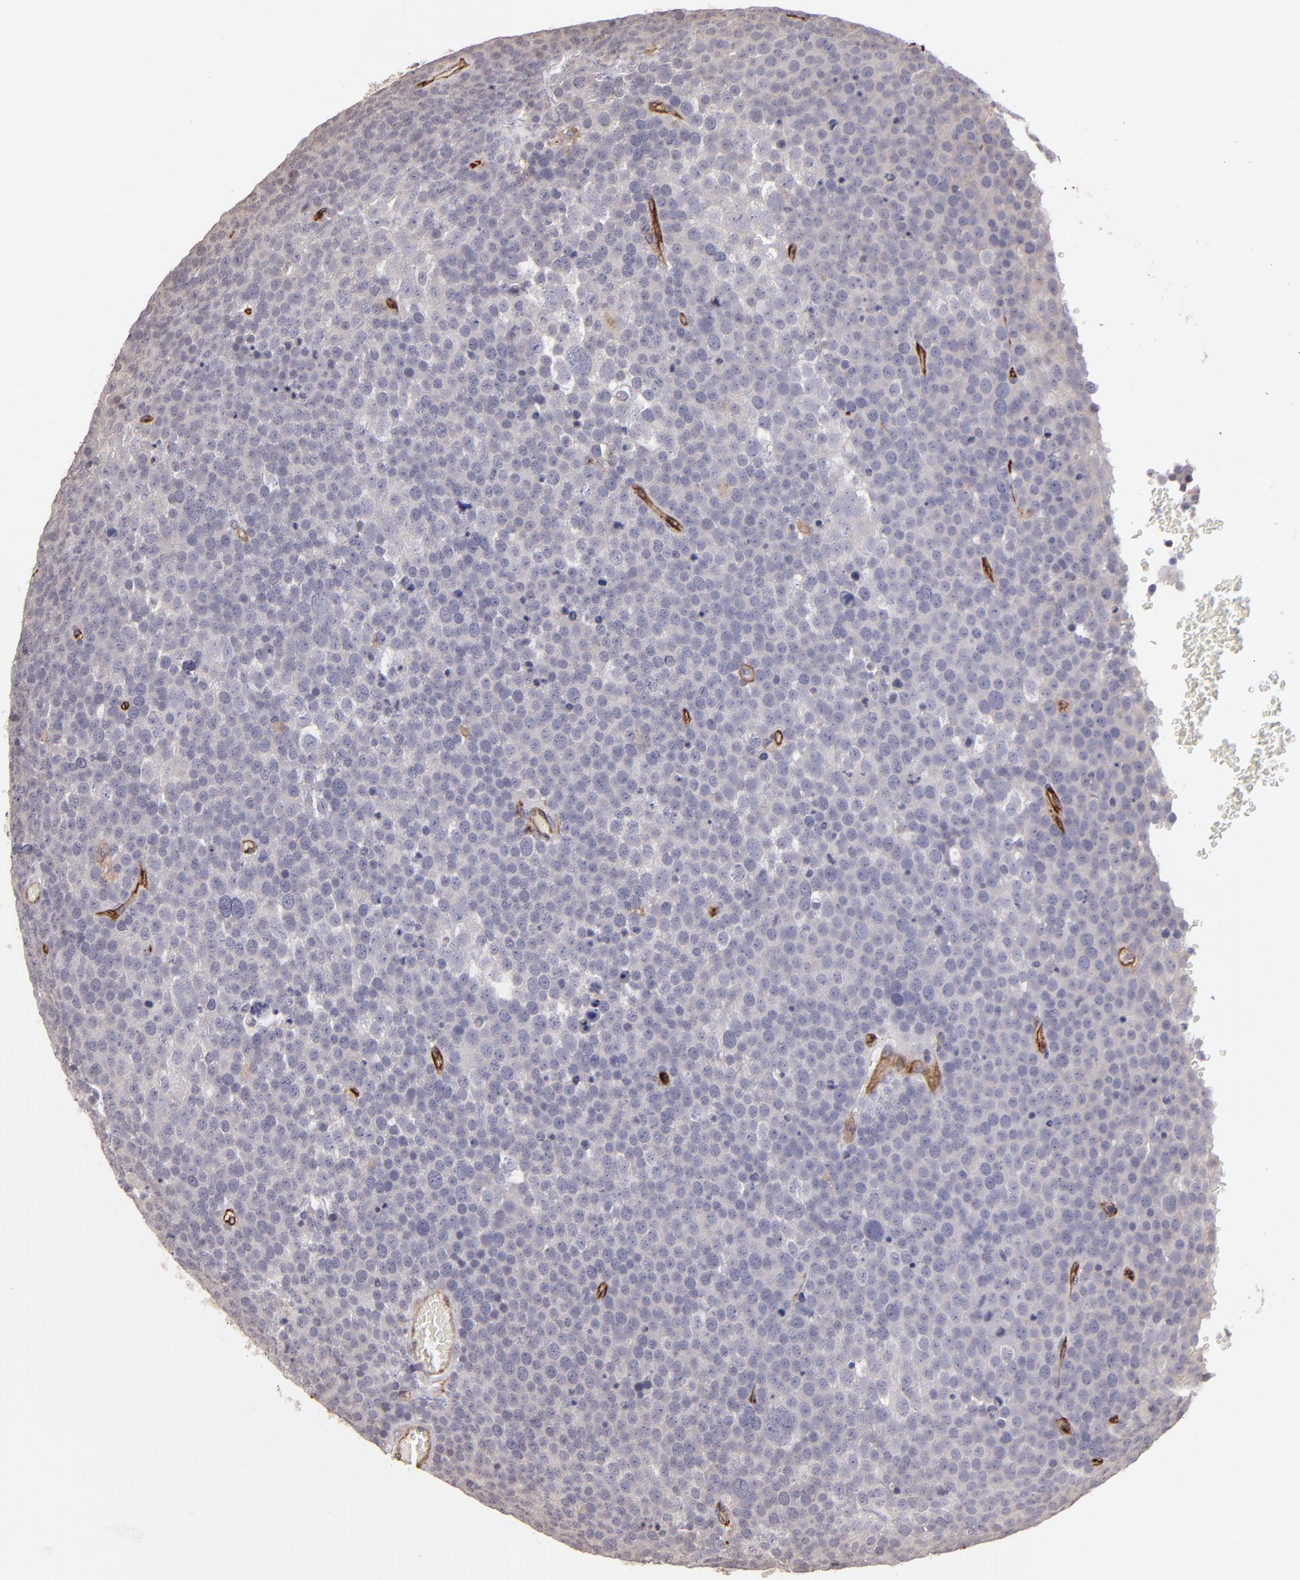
{"staining": {"intensity": "negative", "quantity": "none", "location": "none"}, "tissue": "testis cancer", "cell_type": "Tumor cells", "image_type": "cancer", "snomed": [{"axis": "morphology", "description": "Seminoma, NOS"}, {"axis": "topography", "description": "Testis"}], "caption": "Immunohistochemistry micrograph of neoplastic tissue: human seminoma (testis) stained with DAB reveals no significant protein positivity in tumor cells.", "gene": "DYSF", "patient": {"sex": "male", "age": 71}}